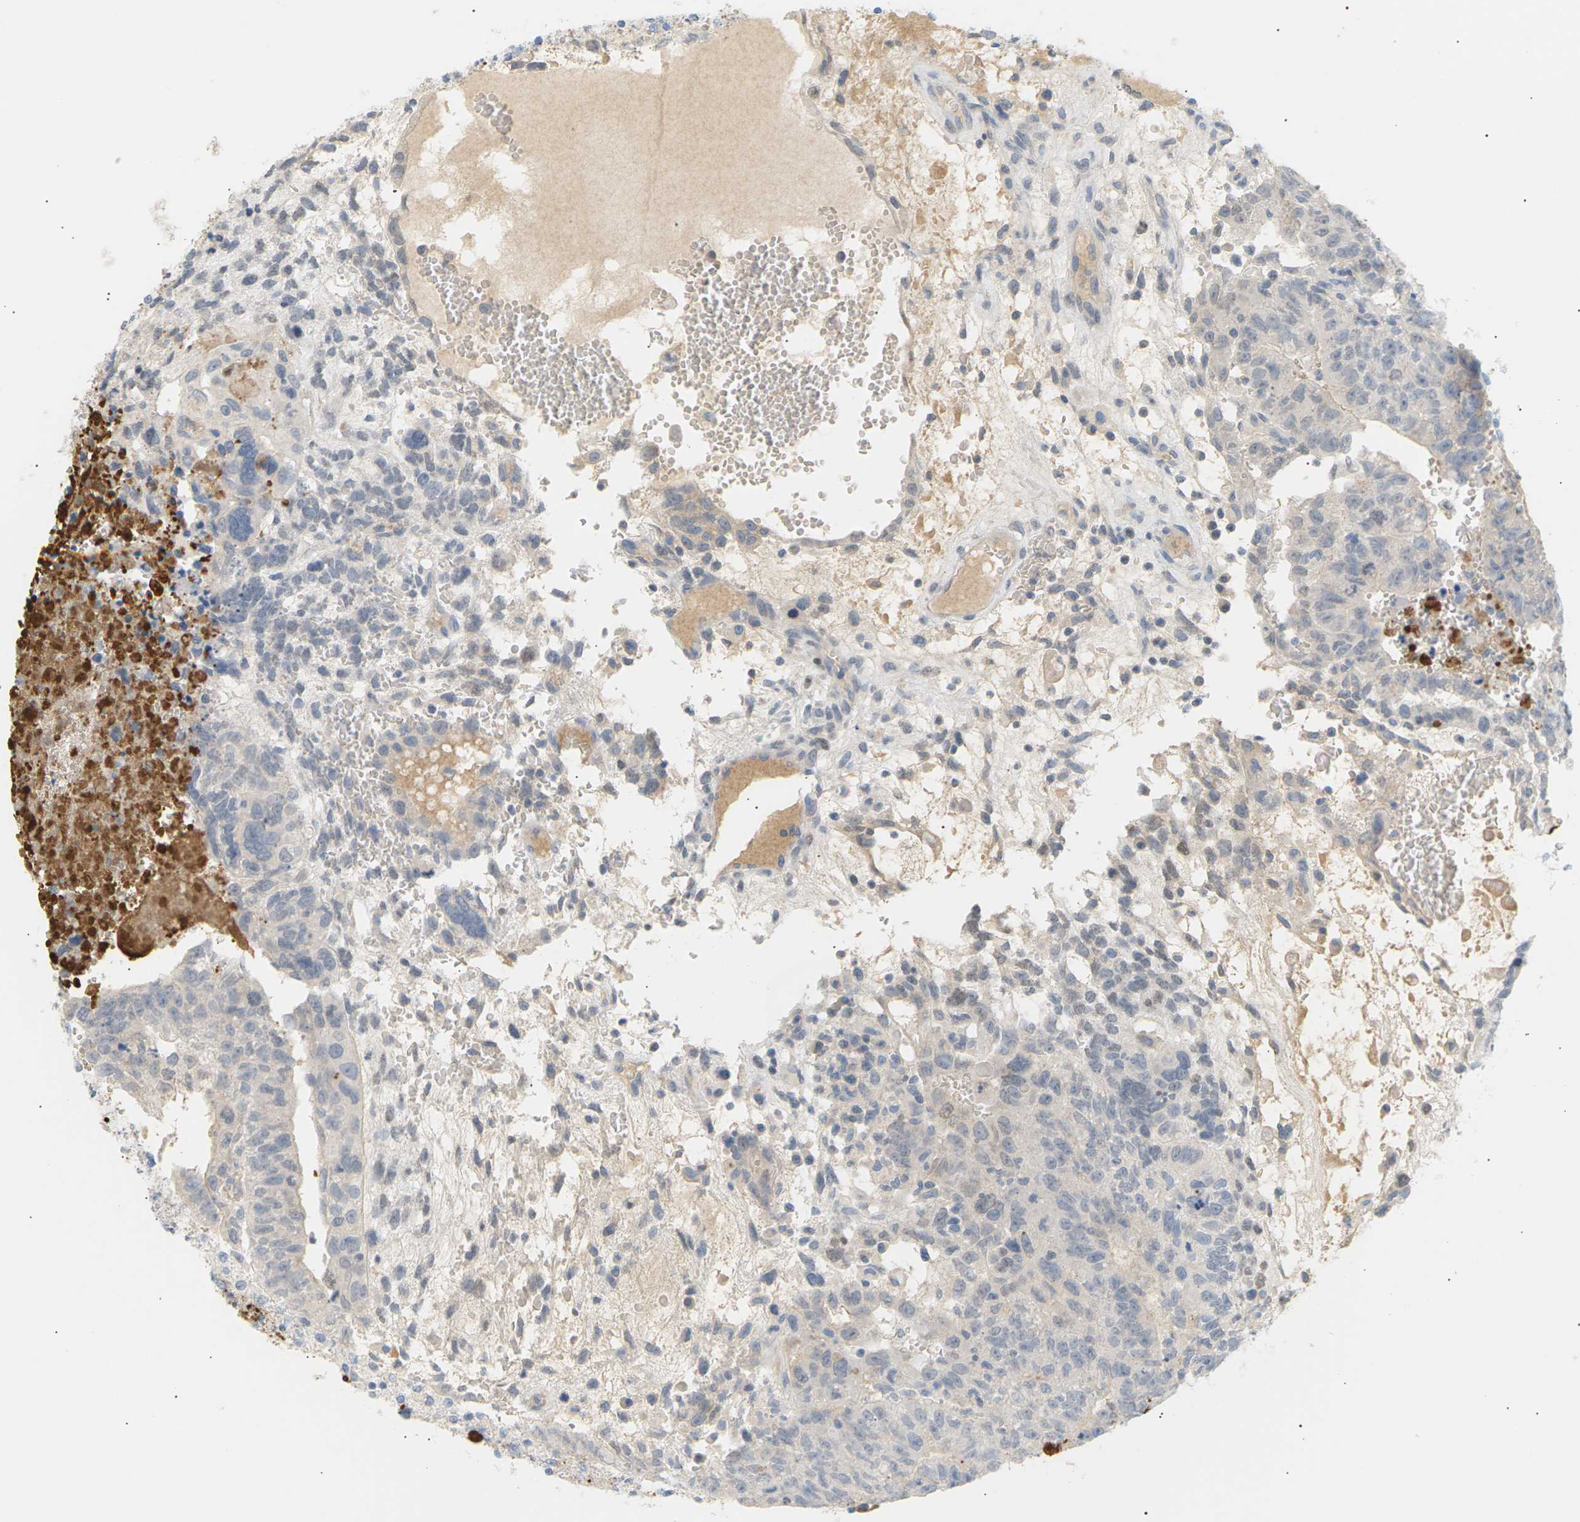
{"staining": {"intensity": "negative", "quantity": "none", "location": "none"}, "tissue": "testis cancer", "cell_type": "Tumor cells", "image_type": "cancer", "snomed": [{"axis": "morphology", "description": "Seminoma, NOS"}, {"axis": "morphology", "description": "Carcinoma, Embryonal, NOS"}, {"axis": "topography", "description": "Testis"}], "caption": "This is an immunohistochemistry (IHC) micrograph of testis cancer. There is no expression in tumor cells.", "gene": "CLU", "patient": {"sex": "male", "age": 52}}